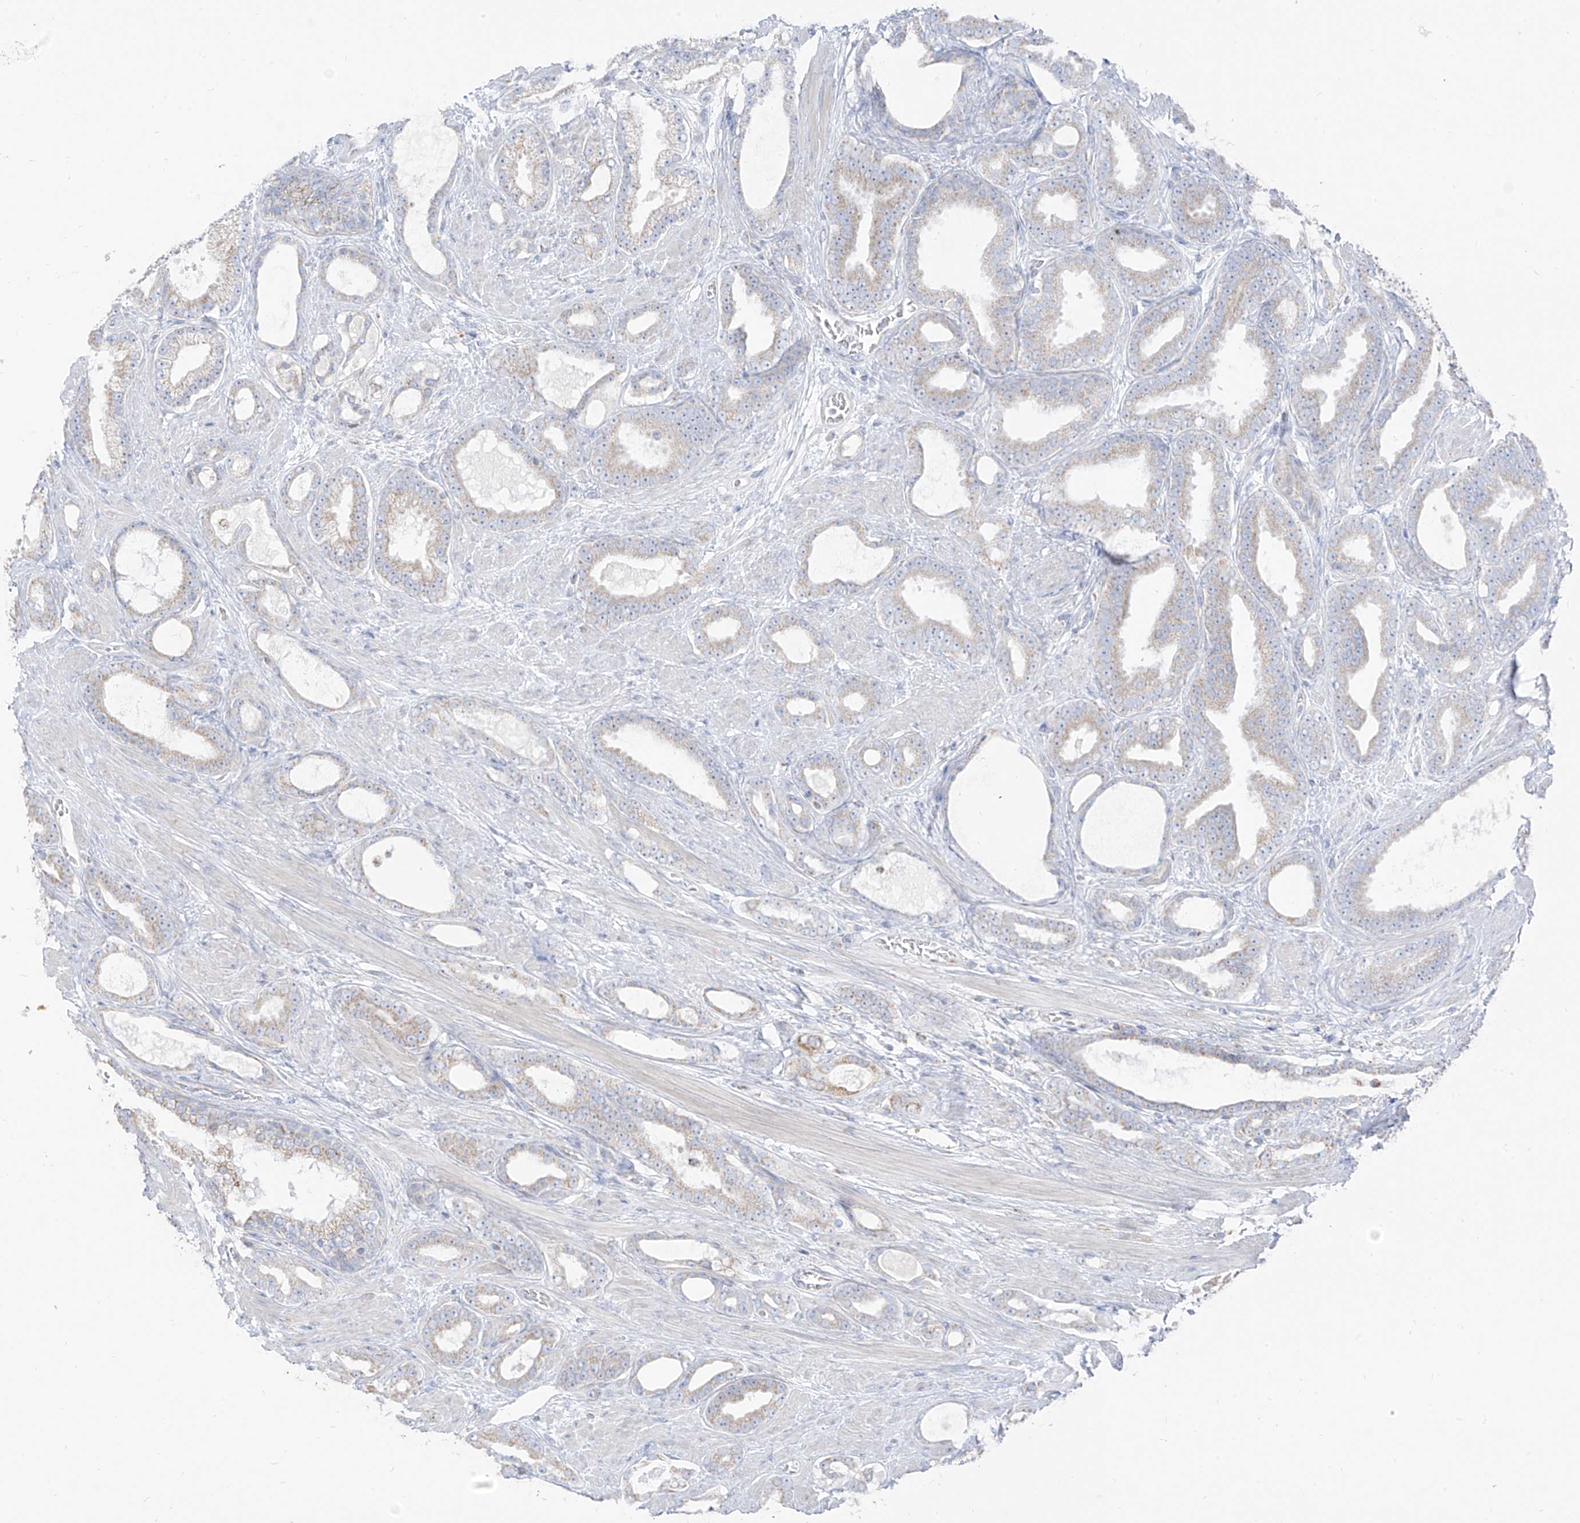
{"staining": {"intensity": "weak", "quantity": "<25%", "location": "cytoplasmic/membranous"}, "tissue": "prostate cancer", "cell_type": "Tumor cells", "image_type": "cancer", "snomed": [{"axis": "morphology", "description": "Adenocarcinoma, High grade"}, {"axis": "topography", "description": "Prostate"}], "caption": "Immunohistochemistry image of prostate cancer stained for a protein (brown), which reveals no staining in tumor cells.", "gene": "ETHE1", "patient": {"sex": "male", "age": 60}}